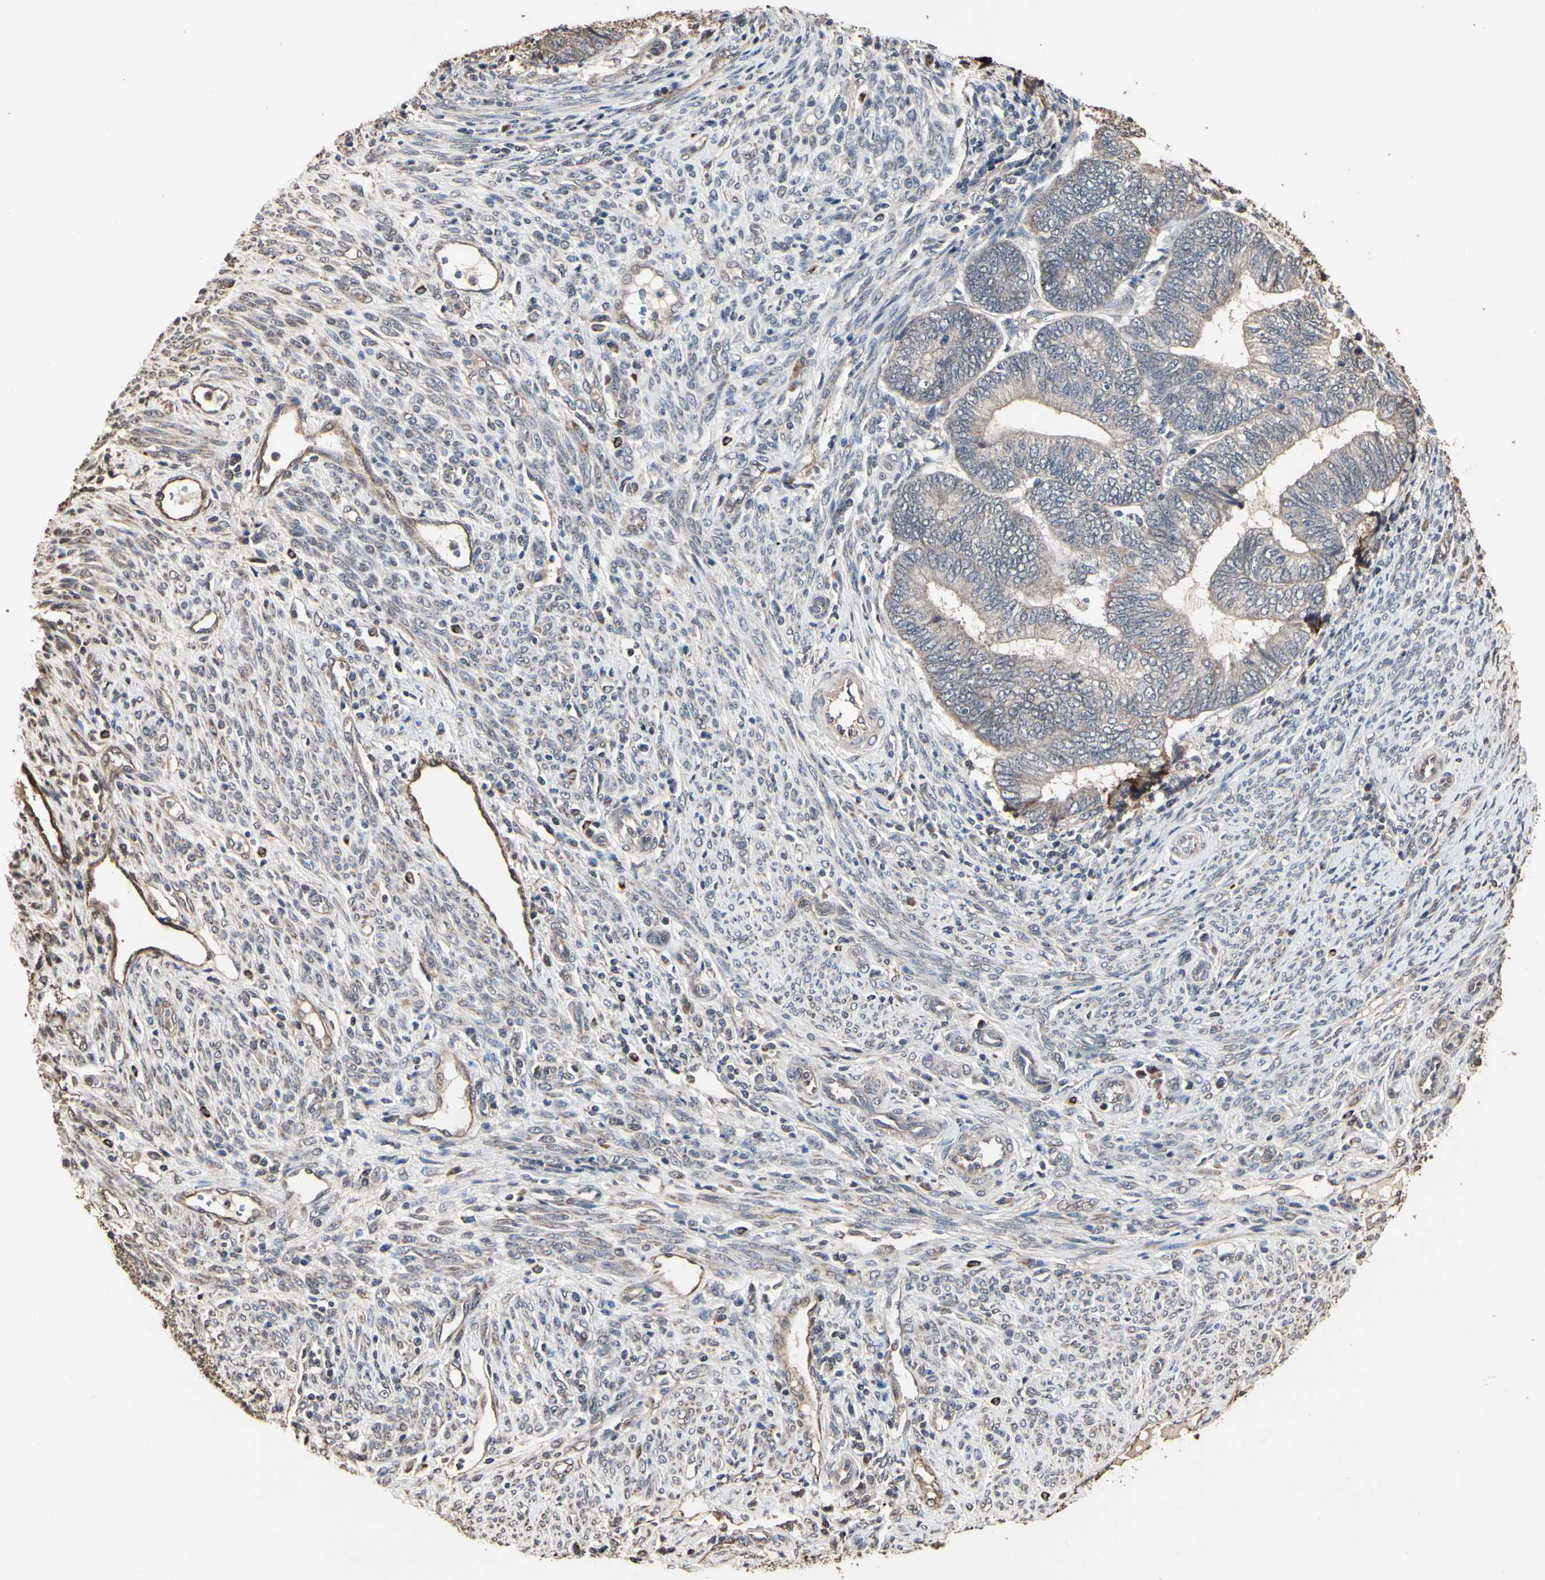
{"staining": {"intensity": "weak", "quantity": ">75%", "location": "cytoplasmic/membranous"}, "tissue": "endometrial cancer", "cell_type": "Tumor cells", "image_type": "cancer", "snomed": [{"axis": "morphology", "description": "Adenocarcinoma, NOS"}, {"axis": "topography", "description": "Uterus"}, {"axis": "topography", "description": "Endometrium"}], "caption": "There is low levels of weak cytoplasmic/membranous positivity in tumor cells of adenocarcinoma (endometrial), as demonstrated by immunohistochemical staining (brown color).", "gene": "TAOK1", "patient": {"sex": "female", "age": 70}}